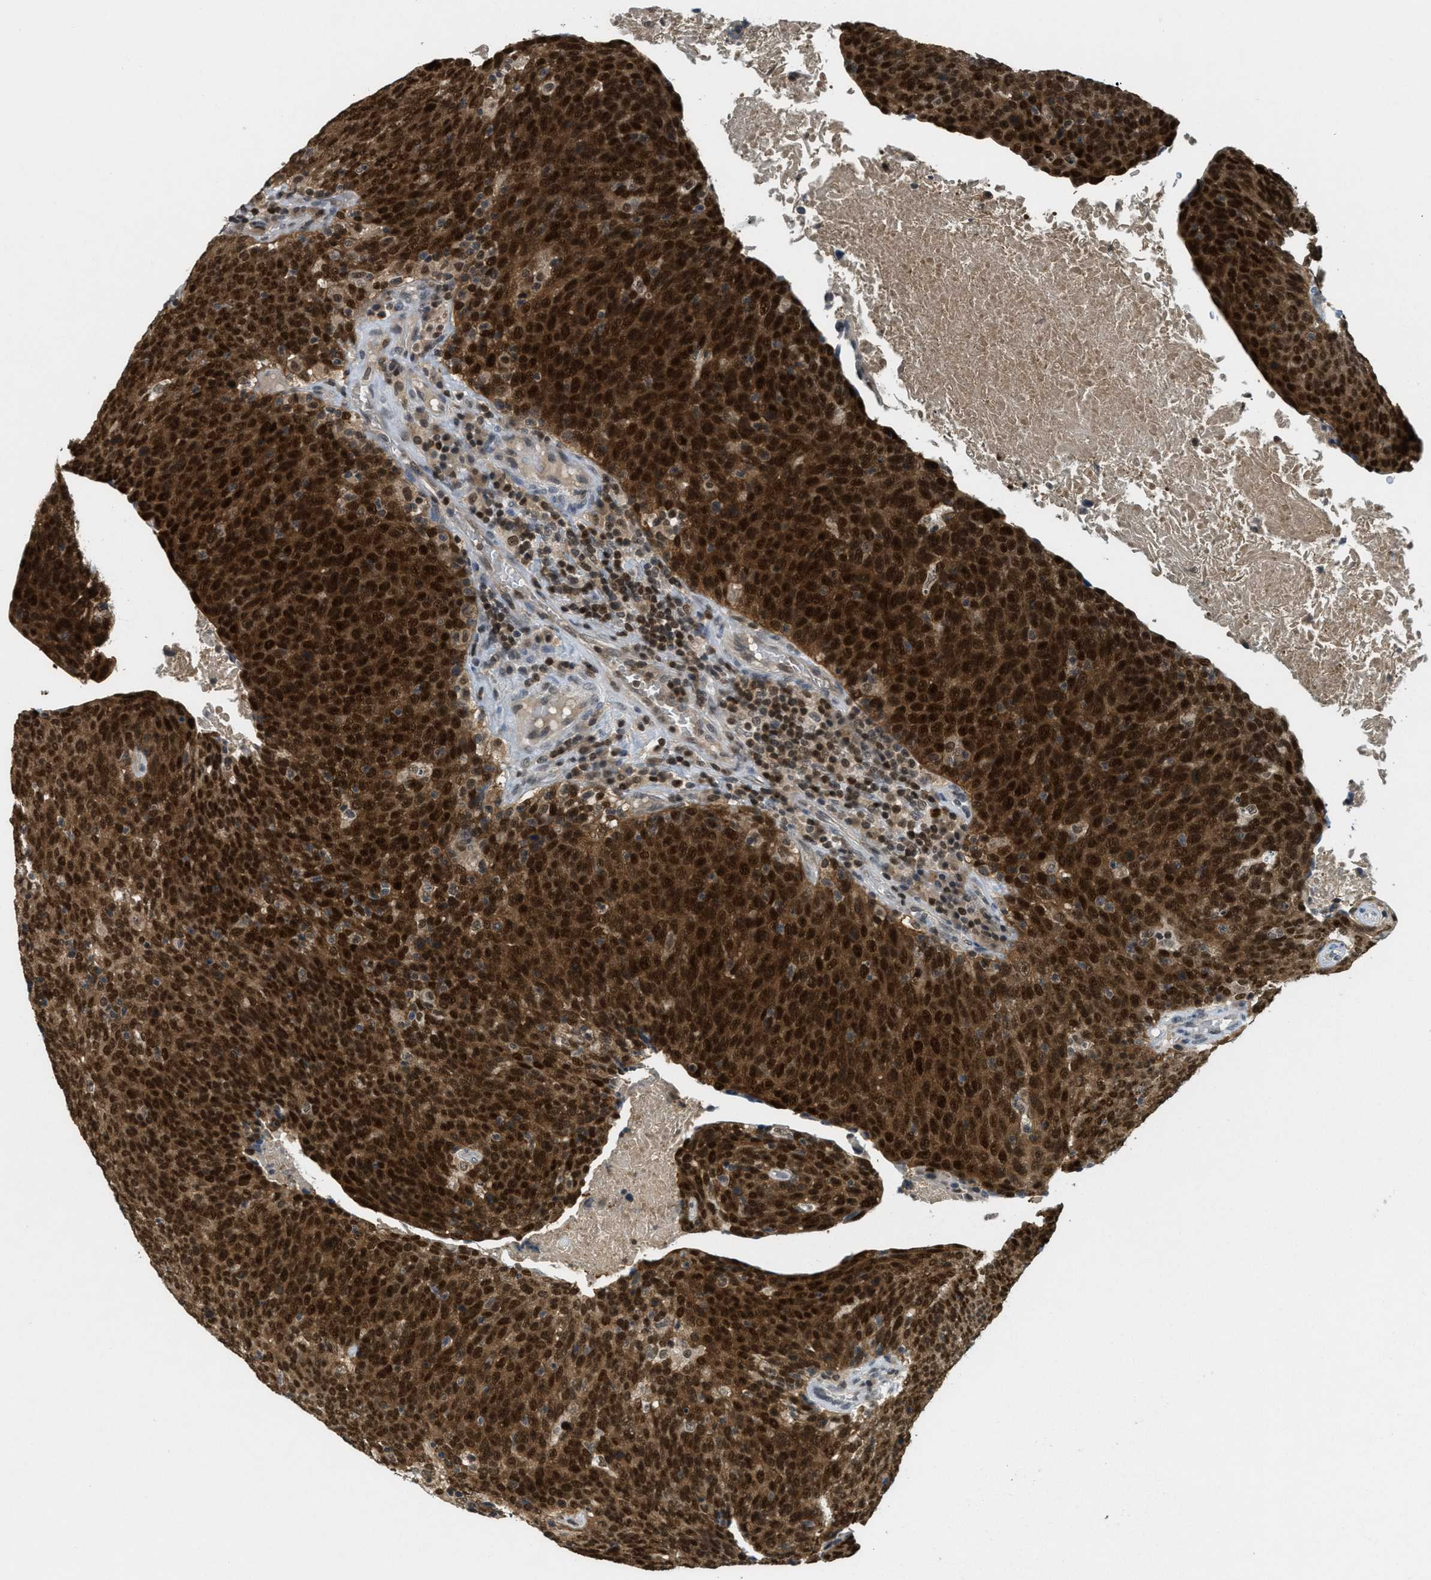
{"staining": {"intensity": "strong", "quantity": ">75%", "location": "cytoplasmic/membranous,nuclear"}, "tissue": "head and neck cancer", "cell_type": "Tumor cells", "image_type": "cancer", "snomed": [{"axis": "morphology", "description": "Squamous cell carcinoma, NOS"}, {"axis": "morphology", "description": "Squamous cell carcinoma, metastatic, NOS"}, {"axis": "topography", "description": "Lymph node"}, {"axis": "topography", "description": "Head-Neck"}], "caption": "Brown immunohistochemical staining in head and neck cancer reveals strong cytoplasmic/membranous and nuclear staining in about >75% of tumor cells. Immunohistochemistry stains the protein in brown and the nuclei are stained blue.", "gene": "DNAJB1", "patient": {"sex": "male", "age": 62}}